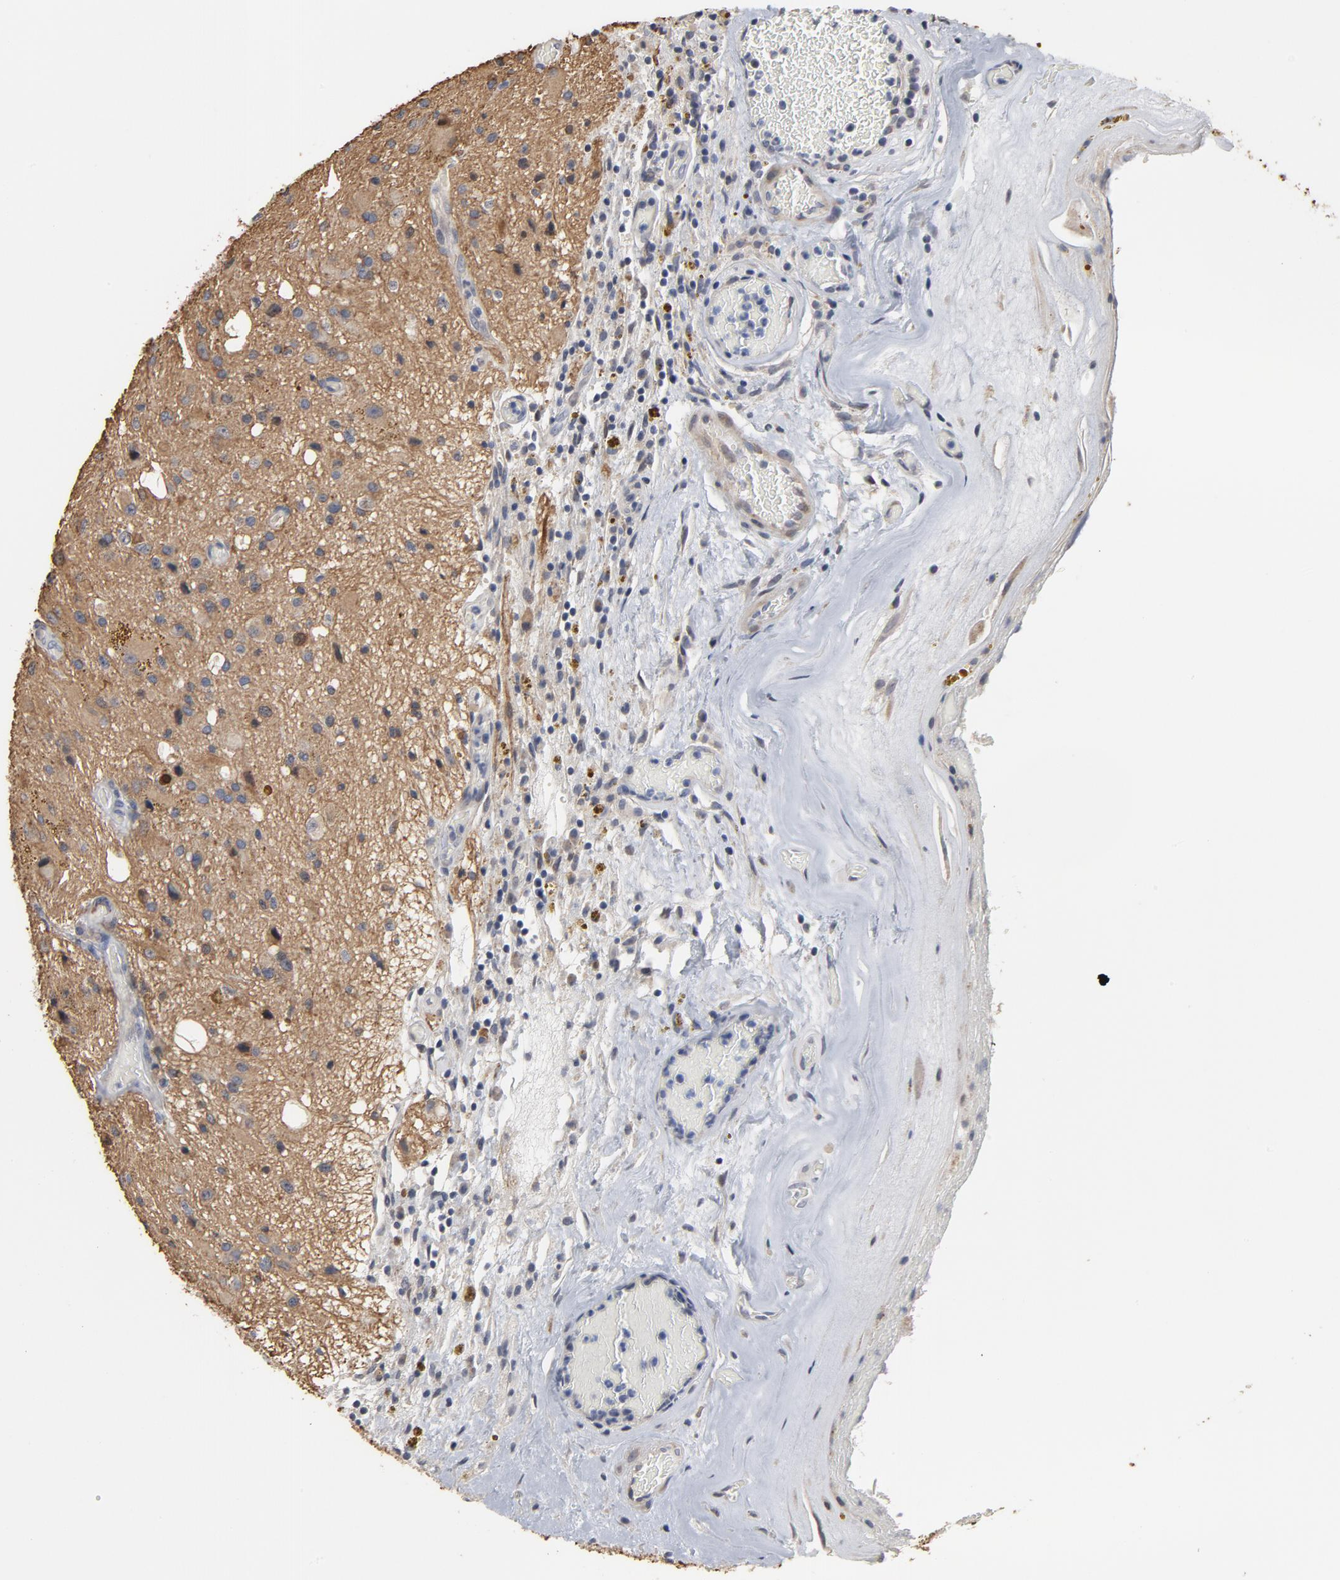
{"staining": {"intensity": "moderate", "quantity": "<25%", "location": "cytoplasmic/membranous"}, "tissue": "glioma", "cell_type": "Tumor cells", "image_type": "cancer", "snomed": [{"axis": "morphology", "description": "Glioma, malignant, Low grade"}, {"axis": "topography", "description": "Brain"}], "caption": "Approximately <25% of tumor cells in human glioma demonstrate moderate cytoplasmic/membranous protein expression as visualized by brown immunohistochemical staining.", "gene": "PPP1R1B", "patient": {"sex": "male", "age": 58}}